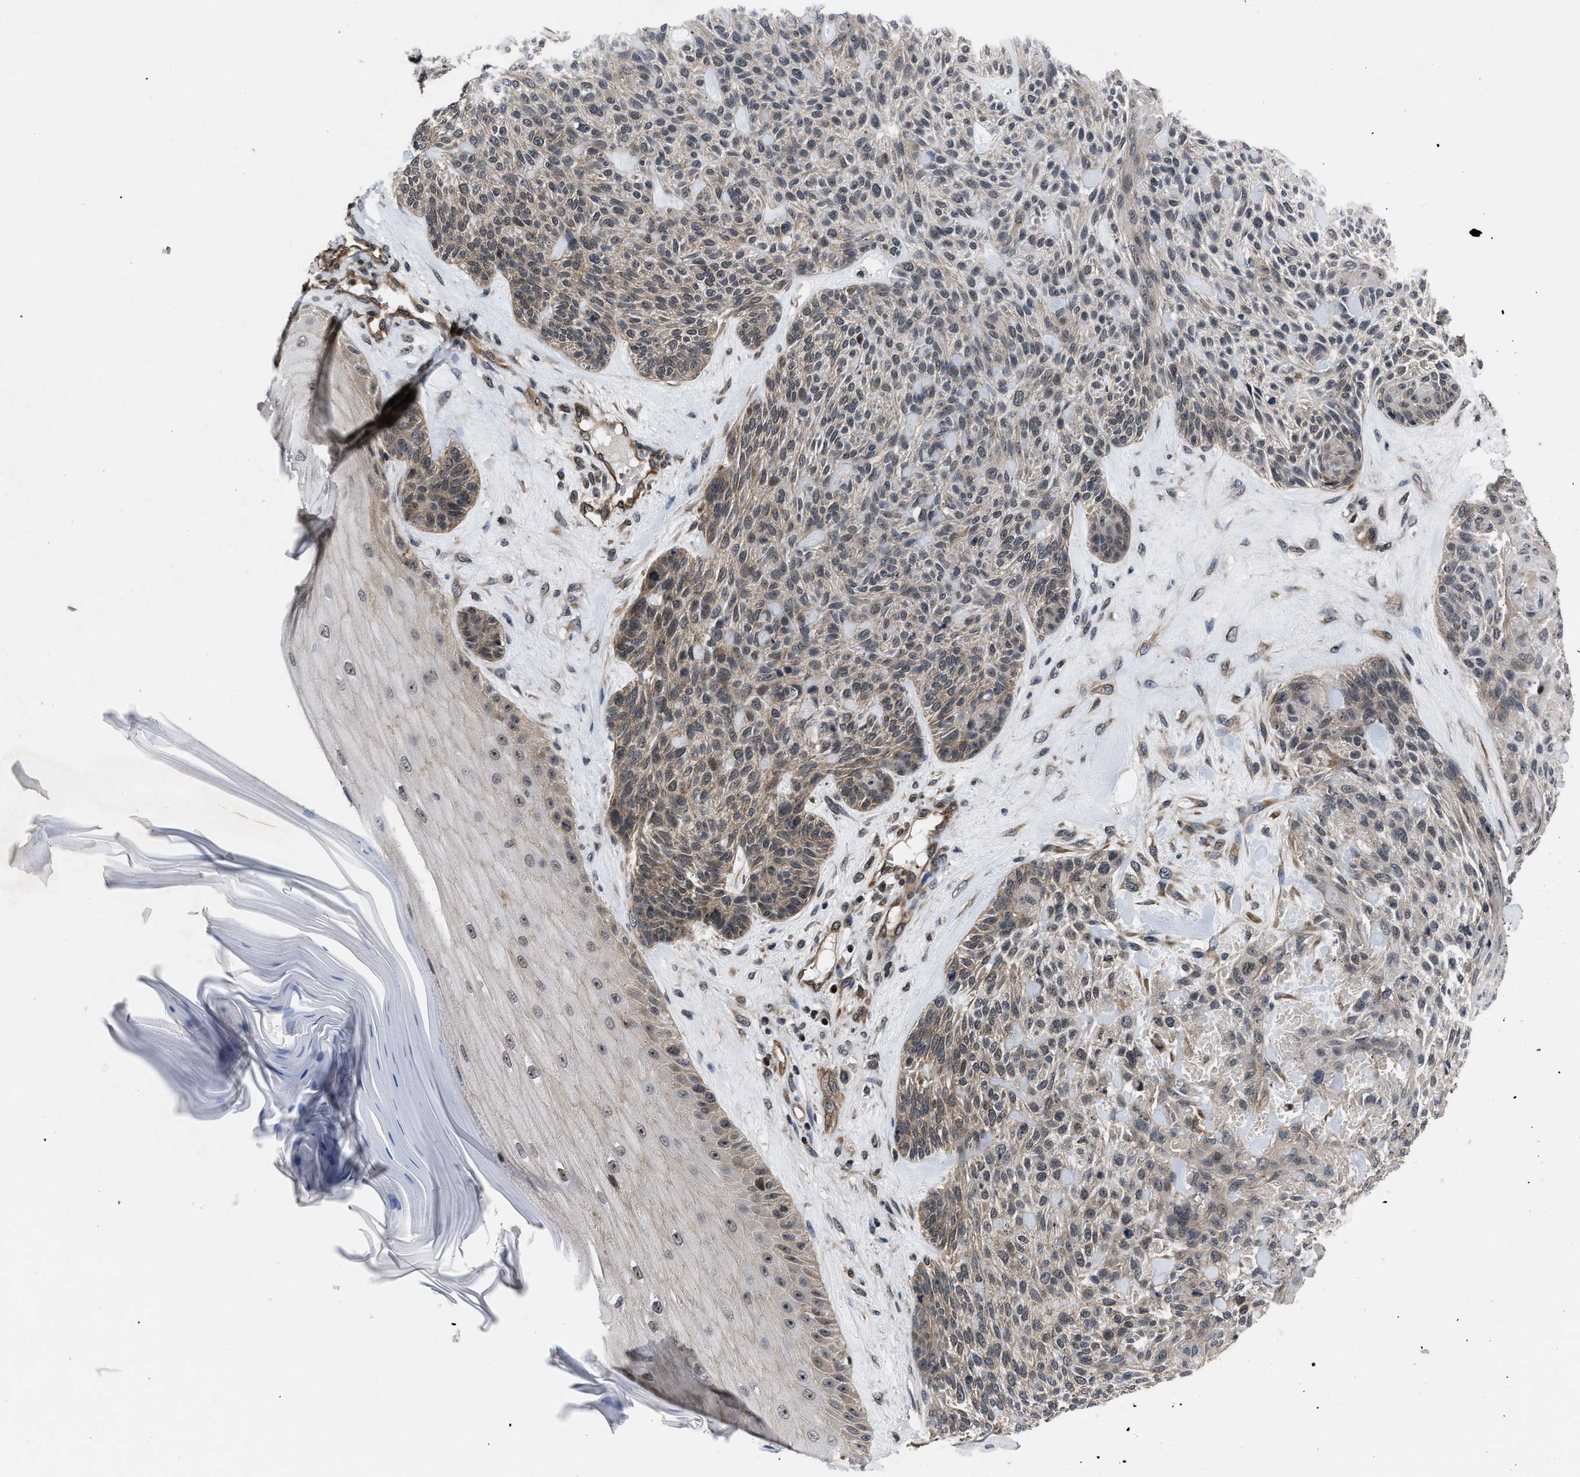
{"staining": {"intensity": "weak", "quantity": "25%-75%", "location": "cytoplasmic/membranous"}, "tissue": "skin cancer", "cell_type": "Tumor cells", "image_type": "cancer", "snomed": [{"axis": "morphology", "description": "Basal cell carcinoma"}, {"axis": "topography", "description": "Skin"}], "caption": "This micrograph shows IHC staining of human skin cancer (basal cell carcinoma), with low weak cytoplasmic/membranous expression in approximately 25%-75% of tumor cells.", "gene": "DNAJC14", "patient": {"sex": "male", "age": 55}}